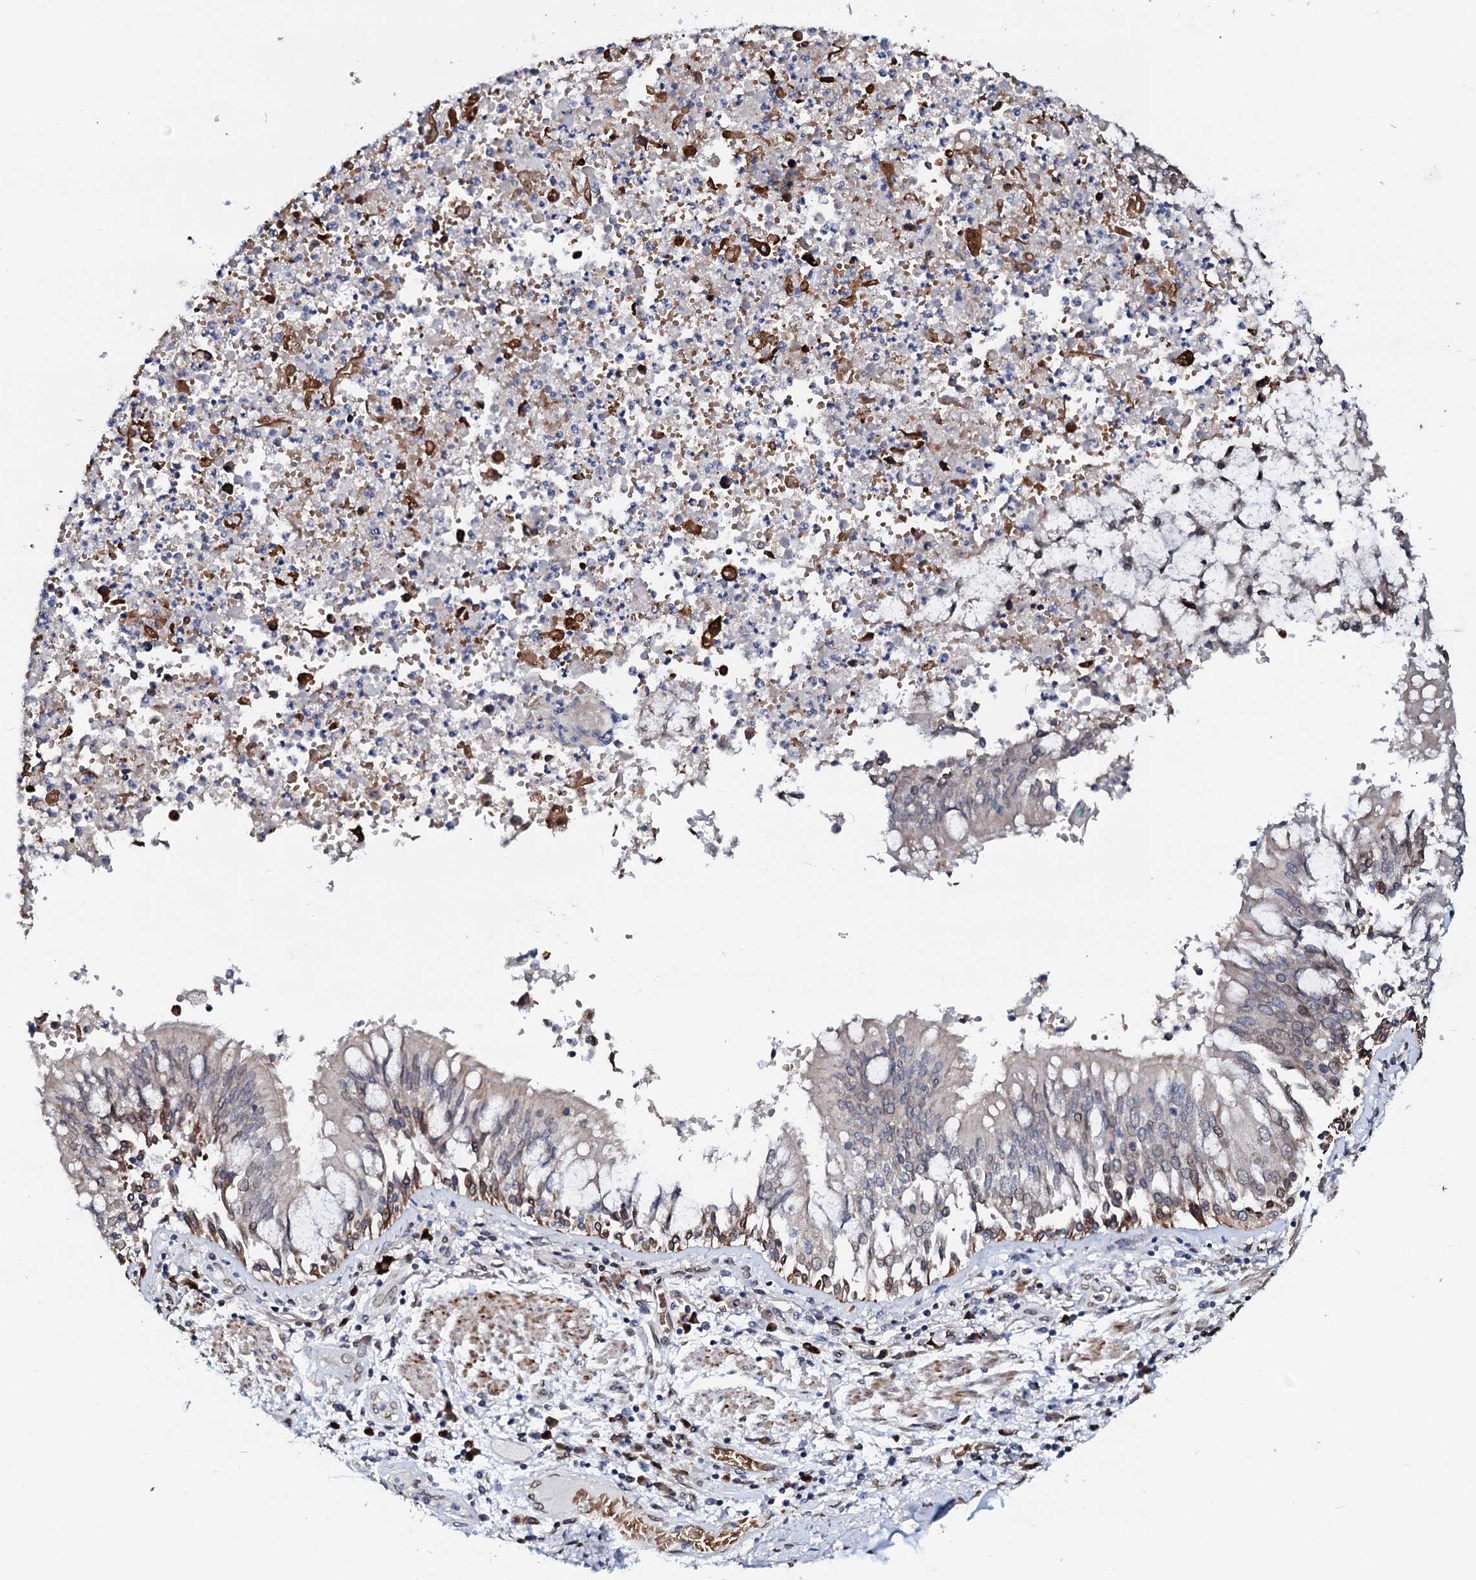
{"staining": {"intensity": "strong", "quantity": "25%-75%", "location": "nuclear"}, "tissue": "adipose tissue", "cell_type": "Adipocytes", "image_type": "normal", "snomed": [{"axis": "morphology", "description": "Normal tissue, NOS"}, {"axis": "topography", "description": "Cartilage tissue"}, {"axis": "topography", "description": "Bronchus"}, {"axis": "topography", "description": "Lung"}, {"axis": "topography", "description": "Peripheral nerve tissue"}], "caption": "This micrograph exhibits benign adipose tissue stained with immunohistochemistry (IHC) to label a protein in brown. The nuclear of adipocytes show strong positivity for the protein. Nuclei are counter-stained blue.", "gene": "NRP2", "patient": {"sex": "female", "age": 49}}